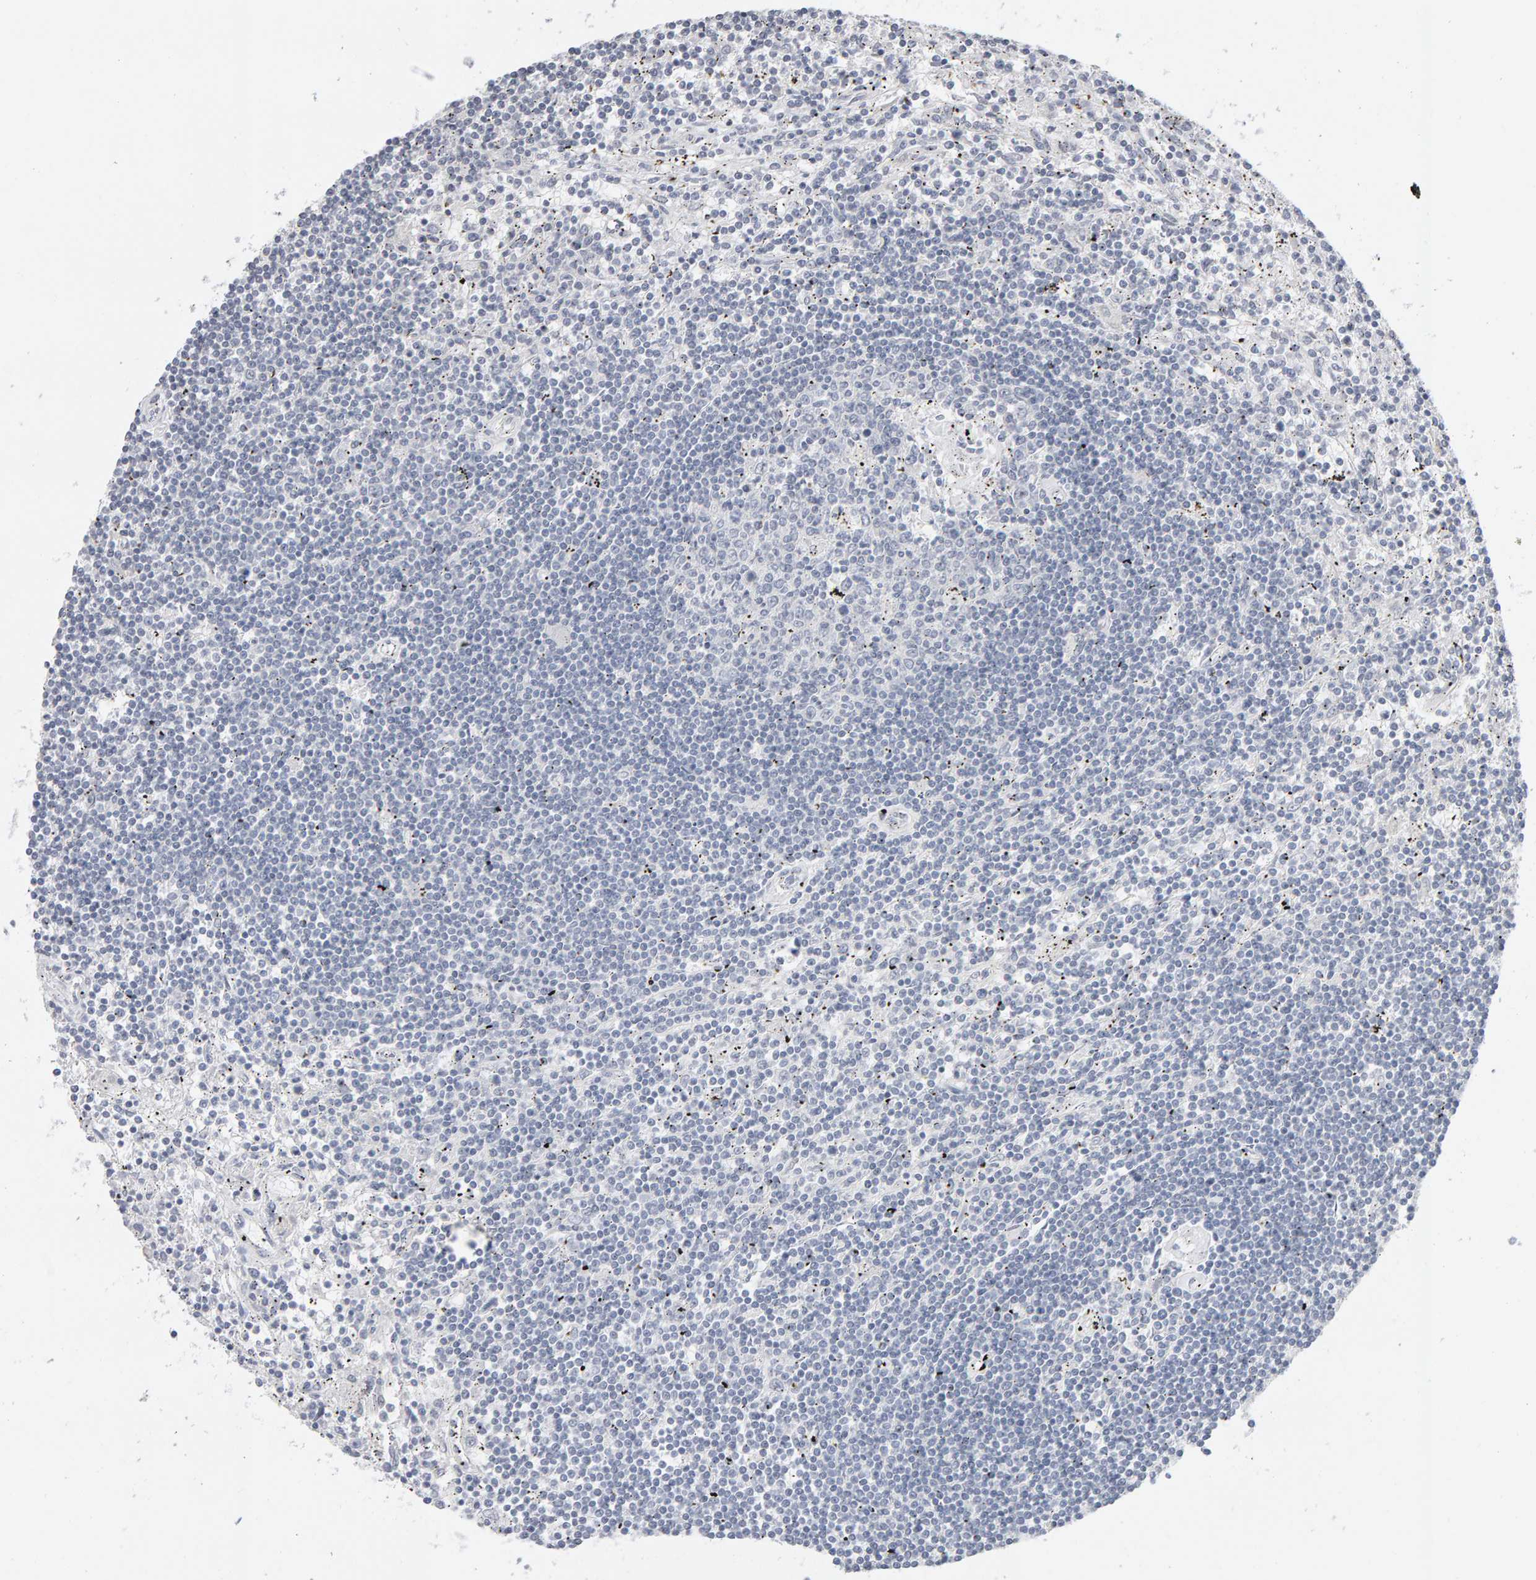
{"staining": {"intensity": "negative", "quantity": "none", "location": "none"}, "tissue": "lymphoma", "cell_type": "Tumor cells", "image_type": "cancer", "snomed": [{"axis": "morphology", "description": "Malignant lymphoma, non-Hodgkin's type, Low grade"}, {"axis": "topography", "description": "Spleen"}], "caption": "Immunohistochemical staining of human malignant lymphoma, non-Hodgkin's type (low-grade) reveals no significant positivity in tumor cells.", "gene": "HNF4A", "patient": {"sex": "male", "age": 76}}